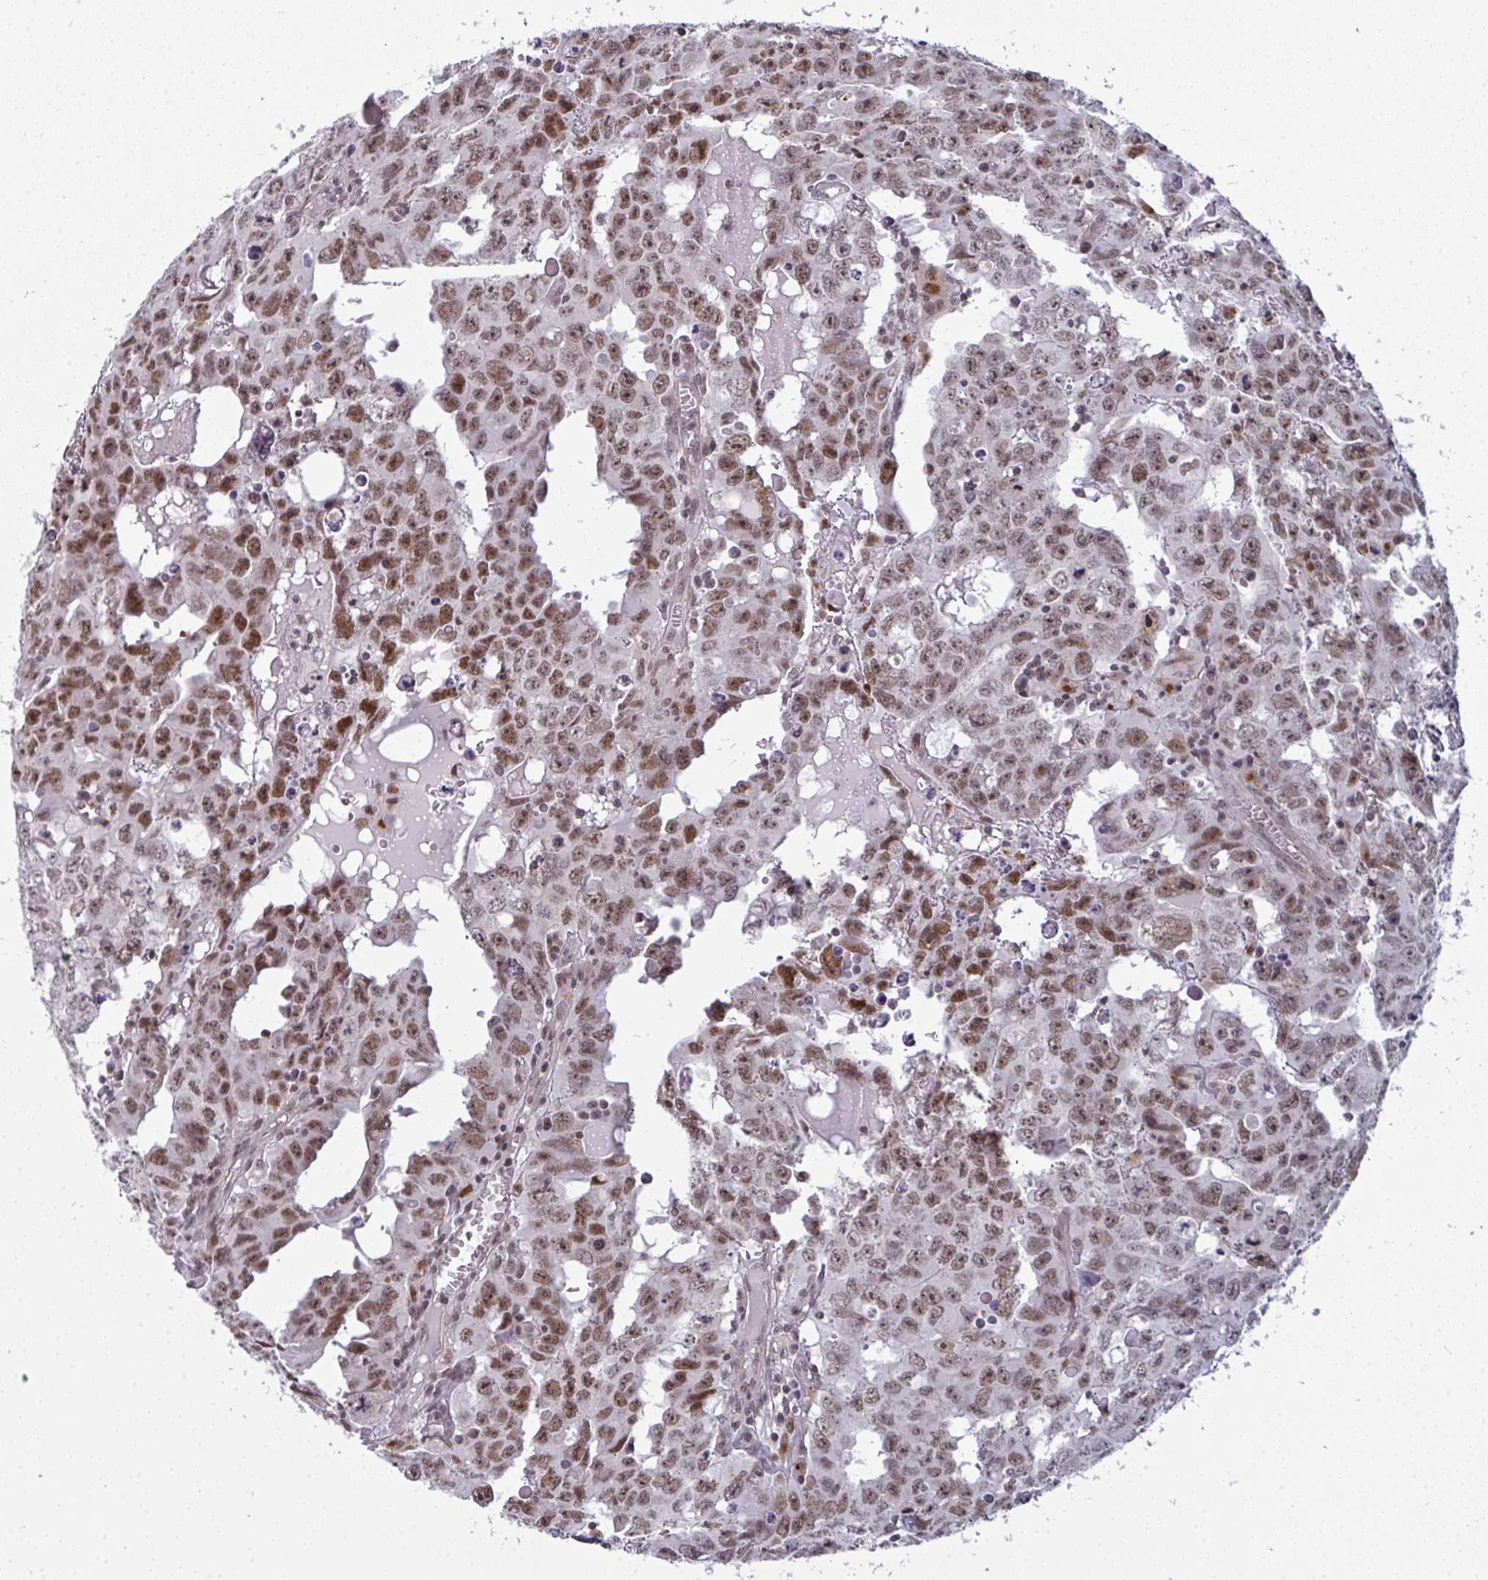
{"staining": {"intensity": "moderate", "quantity": ">75%", "location": "nuclear"}, "tissue": "testis cancer", "cell_type": "Tumor cells", "image_type": "cancer", "snomed": [{"axis": "morphology", "description": "Carcinoma, Embryonal, NOS"}, {"axis": "topography", "description": "Testis"}], "caption": "The photomicrograph exhibits staining of embryonal carcinoma (testis), revealing moderate nuclear protein staining (brown color) within tumor cells. Nuclei are stained in blue.", "gene": "ATF1", "patient": {"sex": "male", "age": 22}}